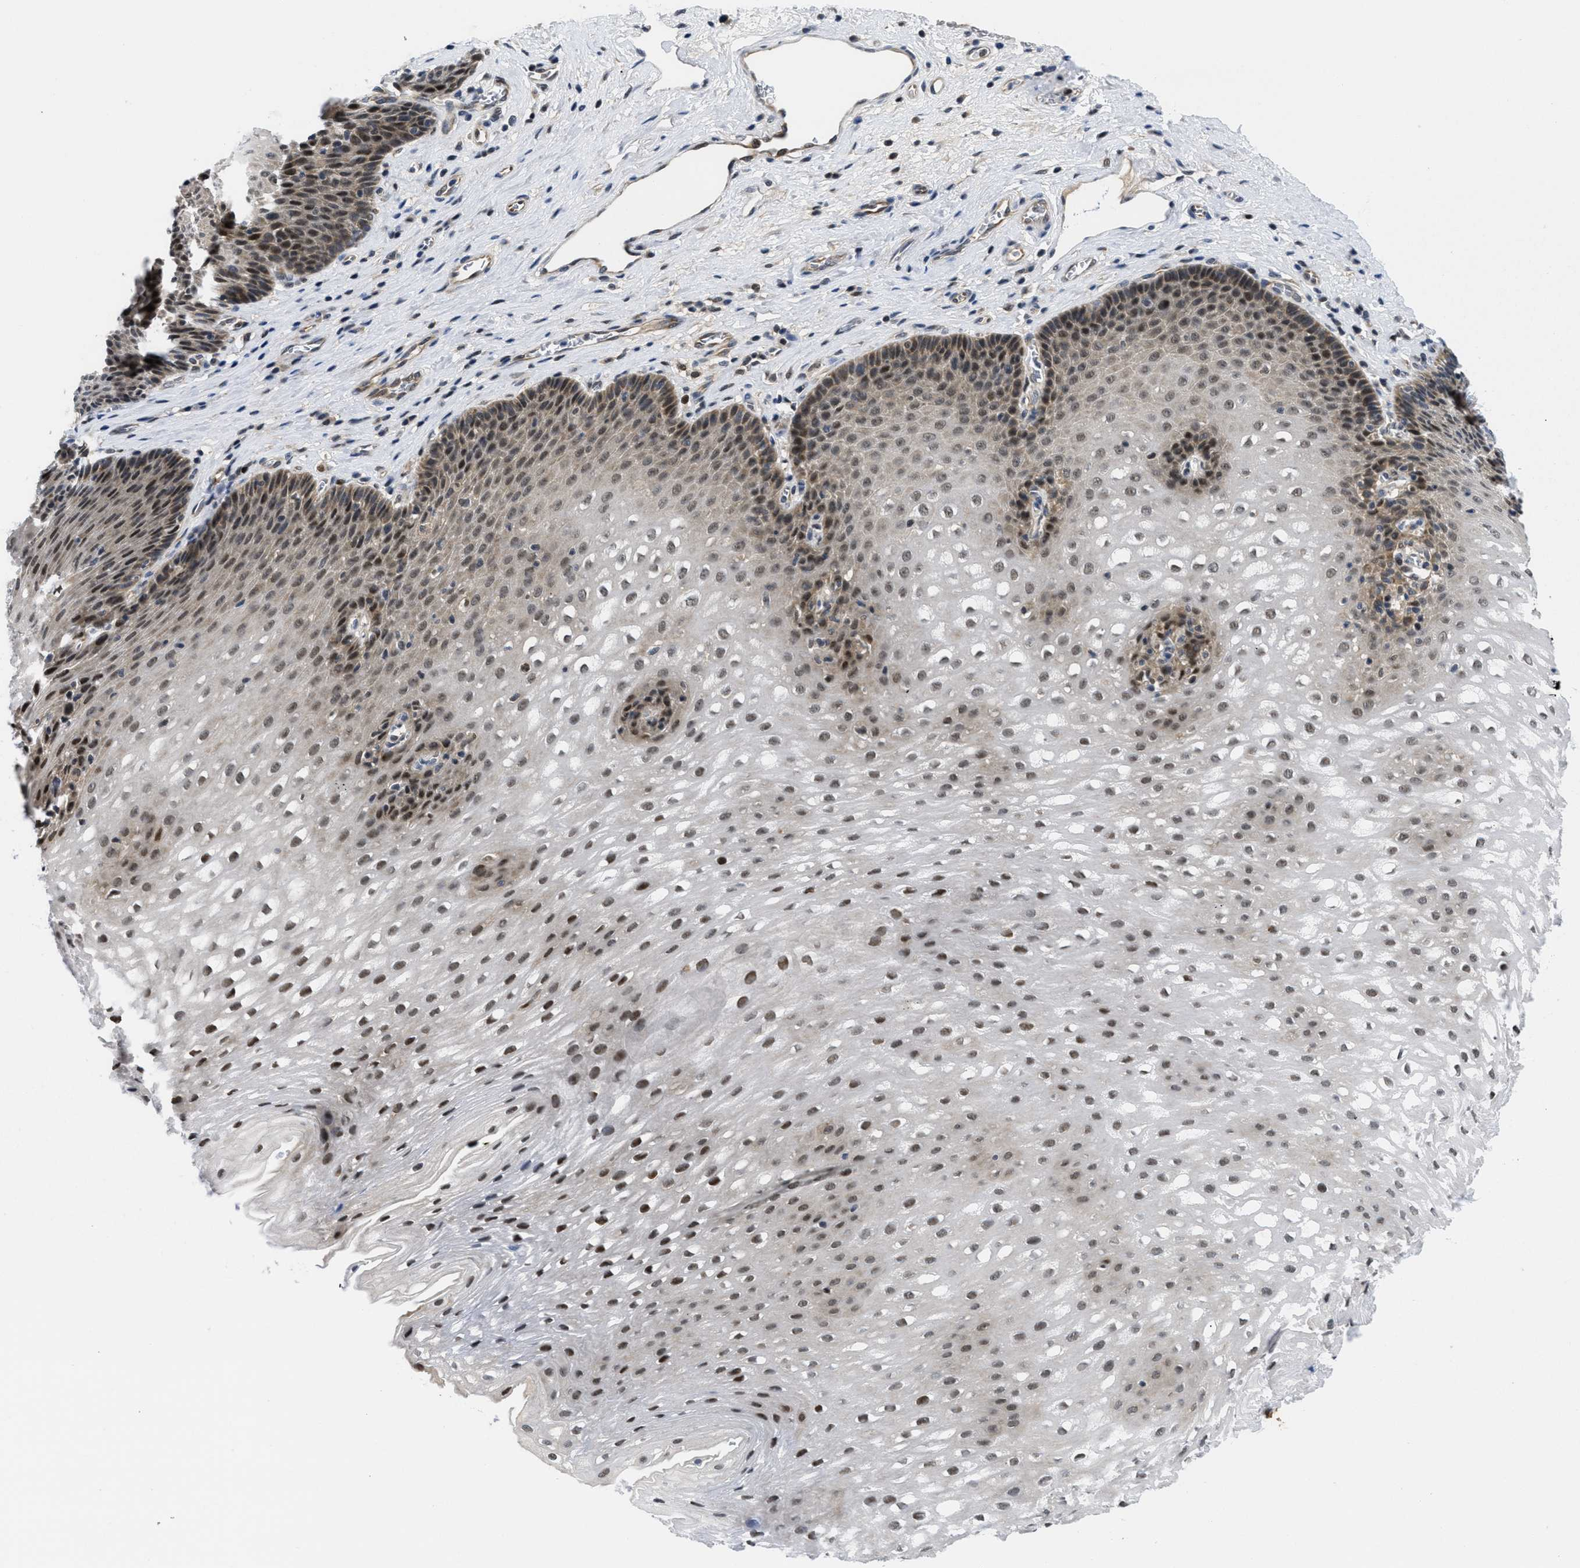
{"staining": {"intensity": "strong", "quantity": ">75%", "location": "nuclear"}, "tissue": "esophagus", "cell_type": "Squamous epithelial cells", "image_type": "normal", "snomed": [{"axis": "morphology", "description": "Normal tissue, NOS"}, {"axis": "topography", "description": "Esophagus"}], "caption": "Immunohistochemistry (IHC) of normal esophagus reveals high levels of strong nuclear staining in approximately >75% of squamous epithelial cells.", "gene": "SLC29A2", "patient": {"sex": "male", "age": 48}}